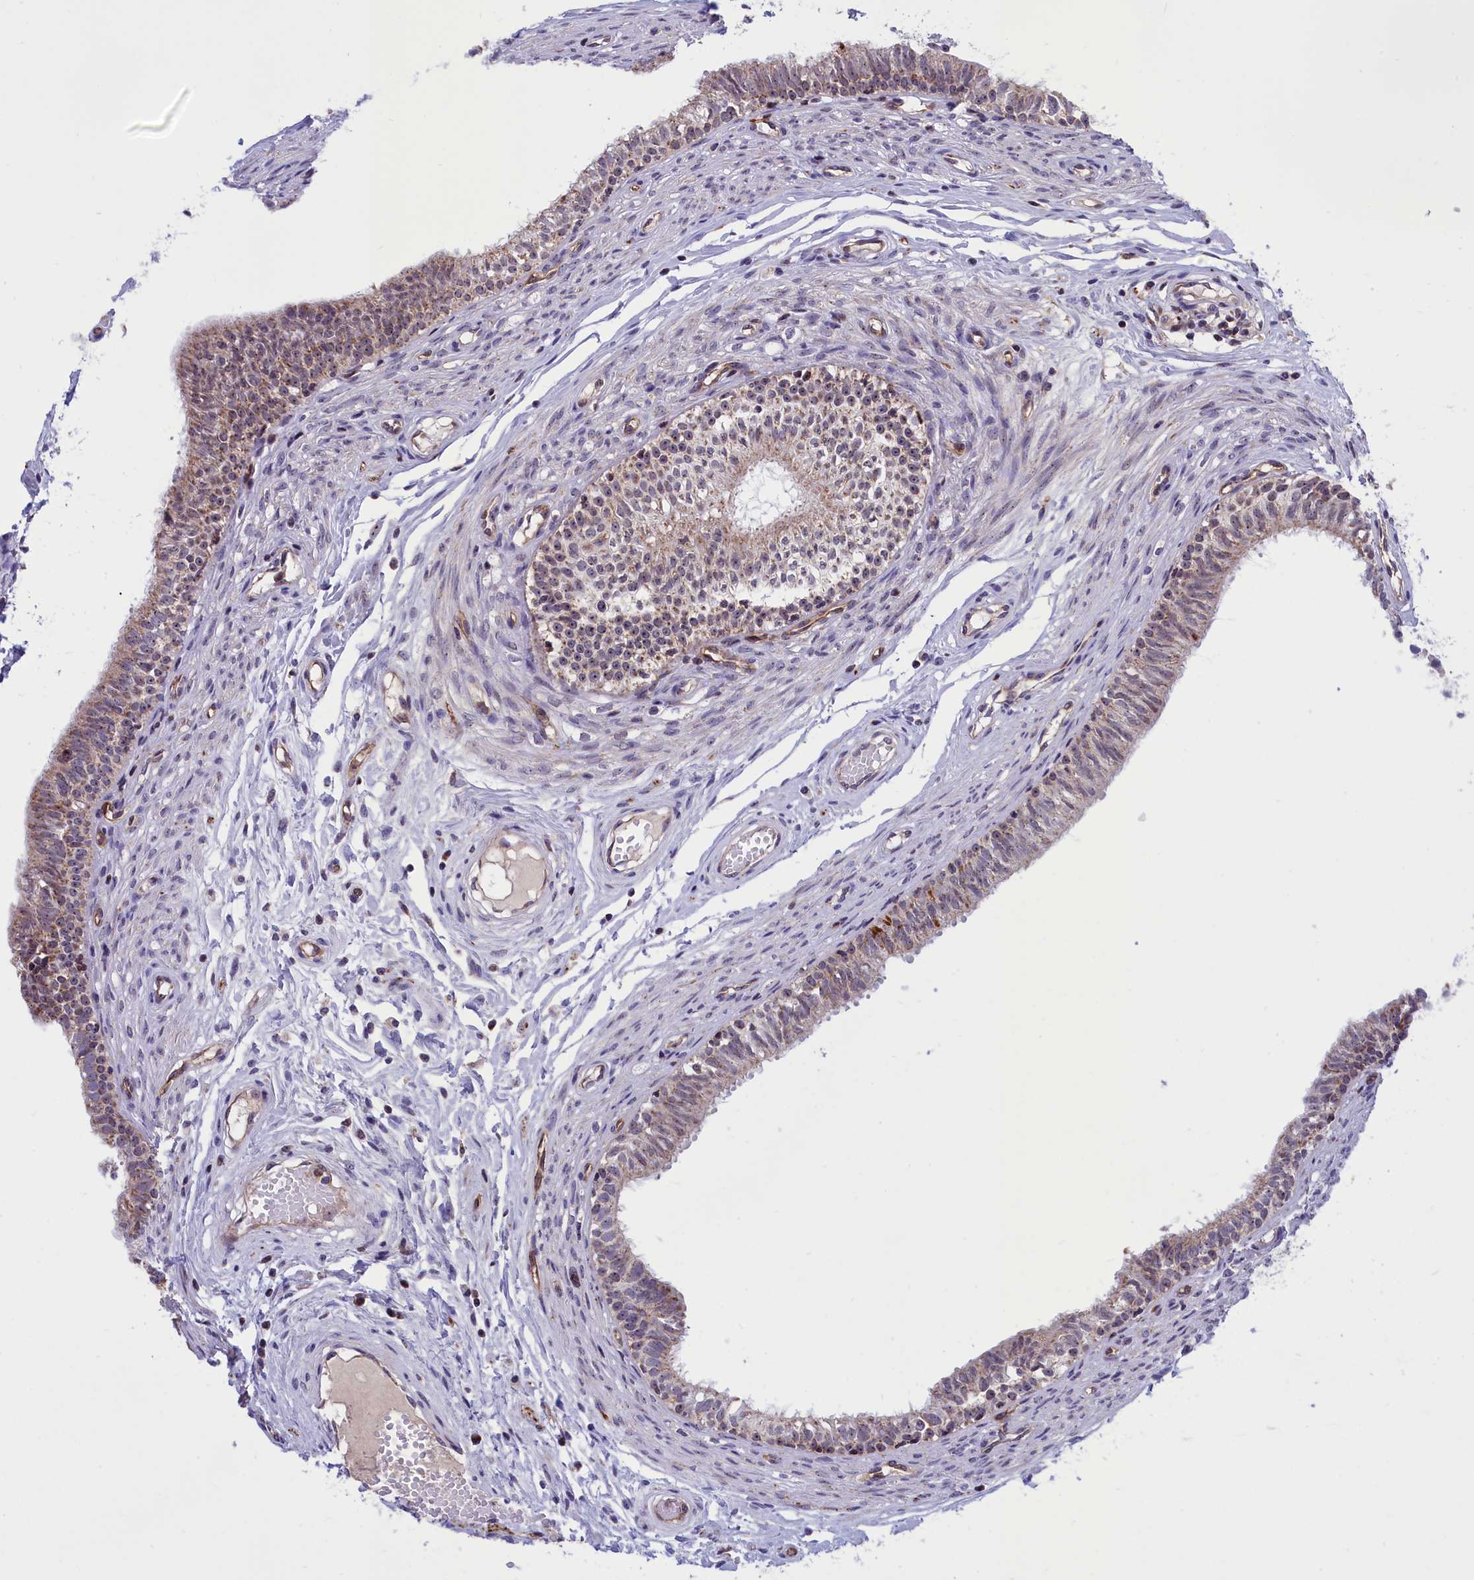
{"staining": {"intensity": "moderate", "quantity": "25%-75%", "location": "cytoplasmic/membranous"}, "tissue": "epididymis", "cell_type": "Glandular cells", "image_type": "normal", "snomed": [{"axis": "morphology", "description": "Normal tissue, NOS"}, {"axis": "topography", "description": "Epididymis, spermatic cord, NOS"}], "caption": "Normal epididymis demonstrates moderate cytoplasmic/membranous positivity in approximately 25%-75% of glandular cells (DAB (3,3'-diaminobenzidine) IHC, brown staining for protein, blue staining for nuclei)..", "gene": "MPND", "patient": {"sex": "male", "age": 22}}